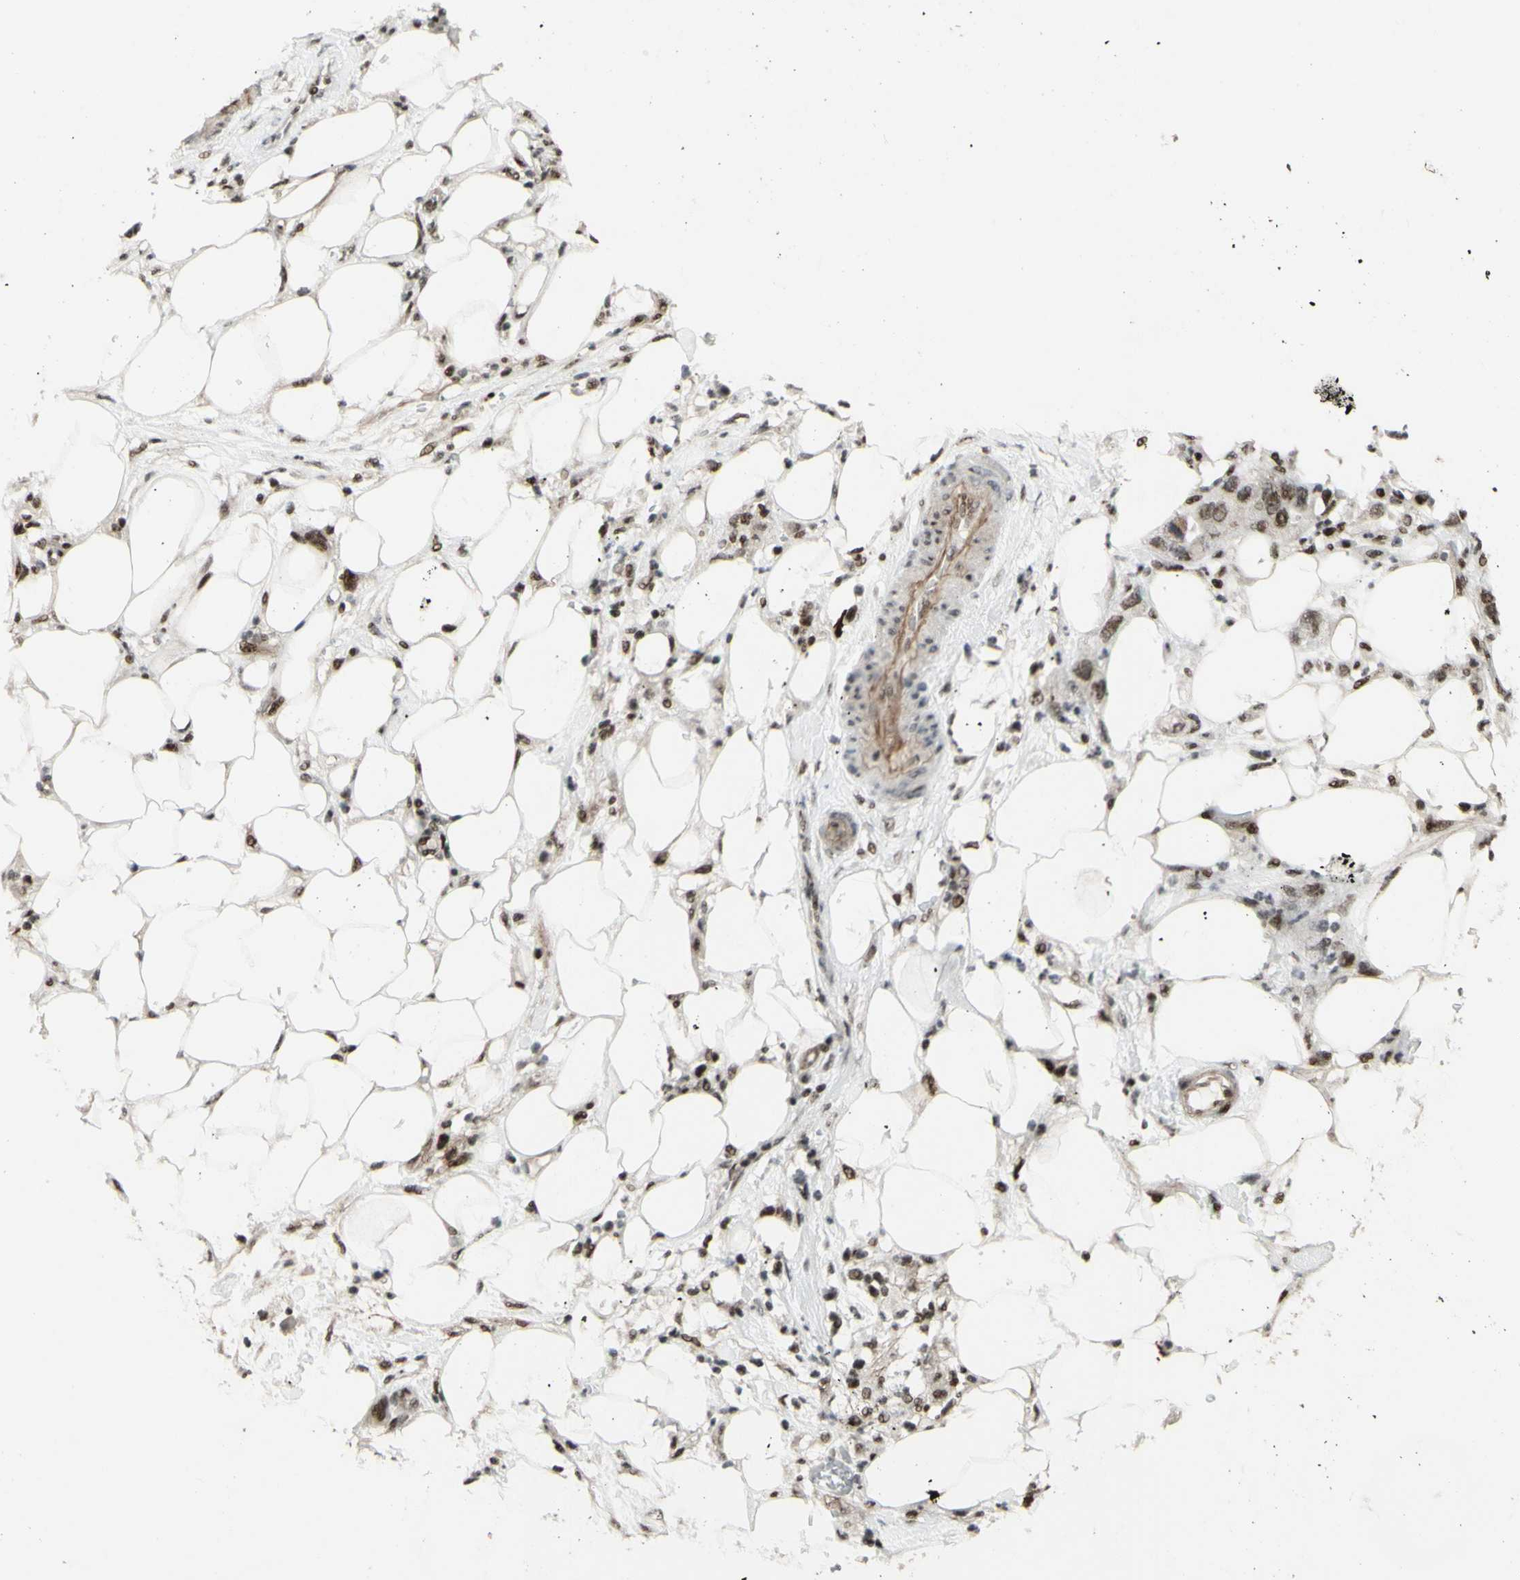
{"staining": {"intensity": "moderate", "quantity": "<25%", "location": "nuclear"}, "tissue": "pancreatic cancer", "cell_type": "Tumor cells", "image_type": "cancer", "snomed": [{"axis": "morphology", "description": "Adenocarcinoma, NOS"}, {"axis": "topography", "description": "Pancreas"}], "caption": "There is low levels of moderate nuclear positivity in tumor cells of pancreatic cancer (adenocarcinoma), as demonstrated by immunohistochemical staining (brown color).", "gene": "SUPT6H", "patient": {"sex": "female", "age": 71}}